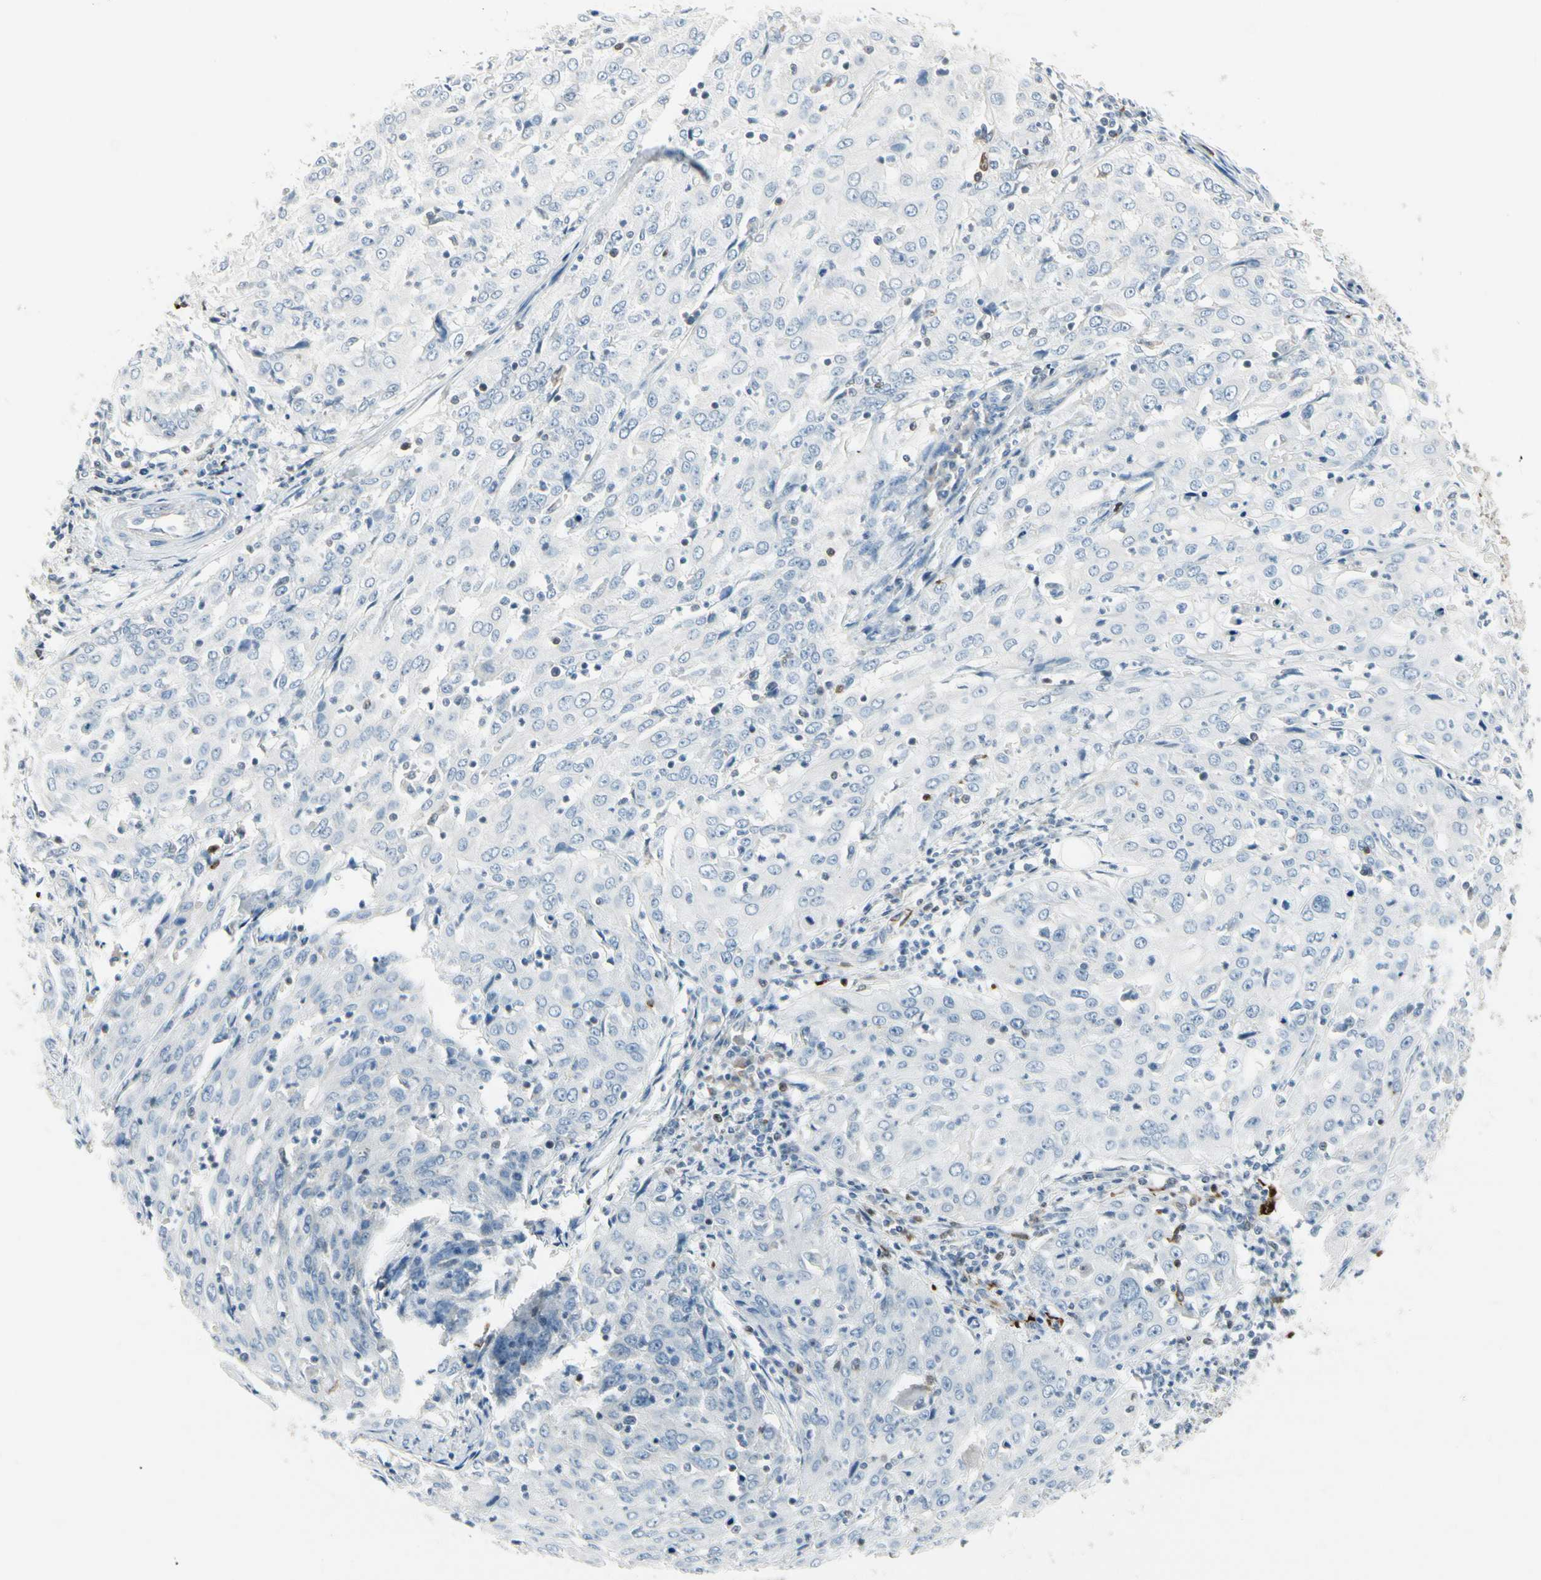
{"staining": {"intensity": "negative", "quantity": "none", "location": "none"}, "tissue": "cervical cancer", "cell_type": "Tumor cells", "image_type": "cancer", "snomed": [{"axis": "morphology", "description": "Squamous cell carcinoma, NOS"}, {"axis": "topography", "description": "Cervix"}], "caption": "IHC image of neoplastic tissue: human cervical squamous cell carcinoma stained with DAB reveals no significant protein staining in tumor cells.", "gene": "TRAF1", "patient": {"sex": "female", "age": 39}}